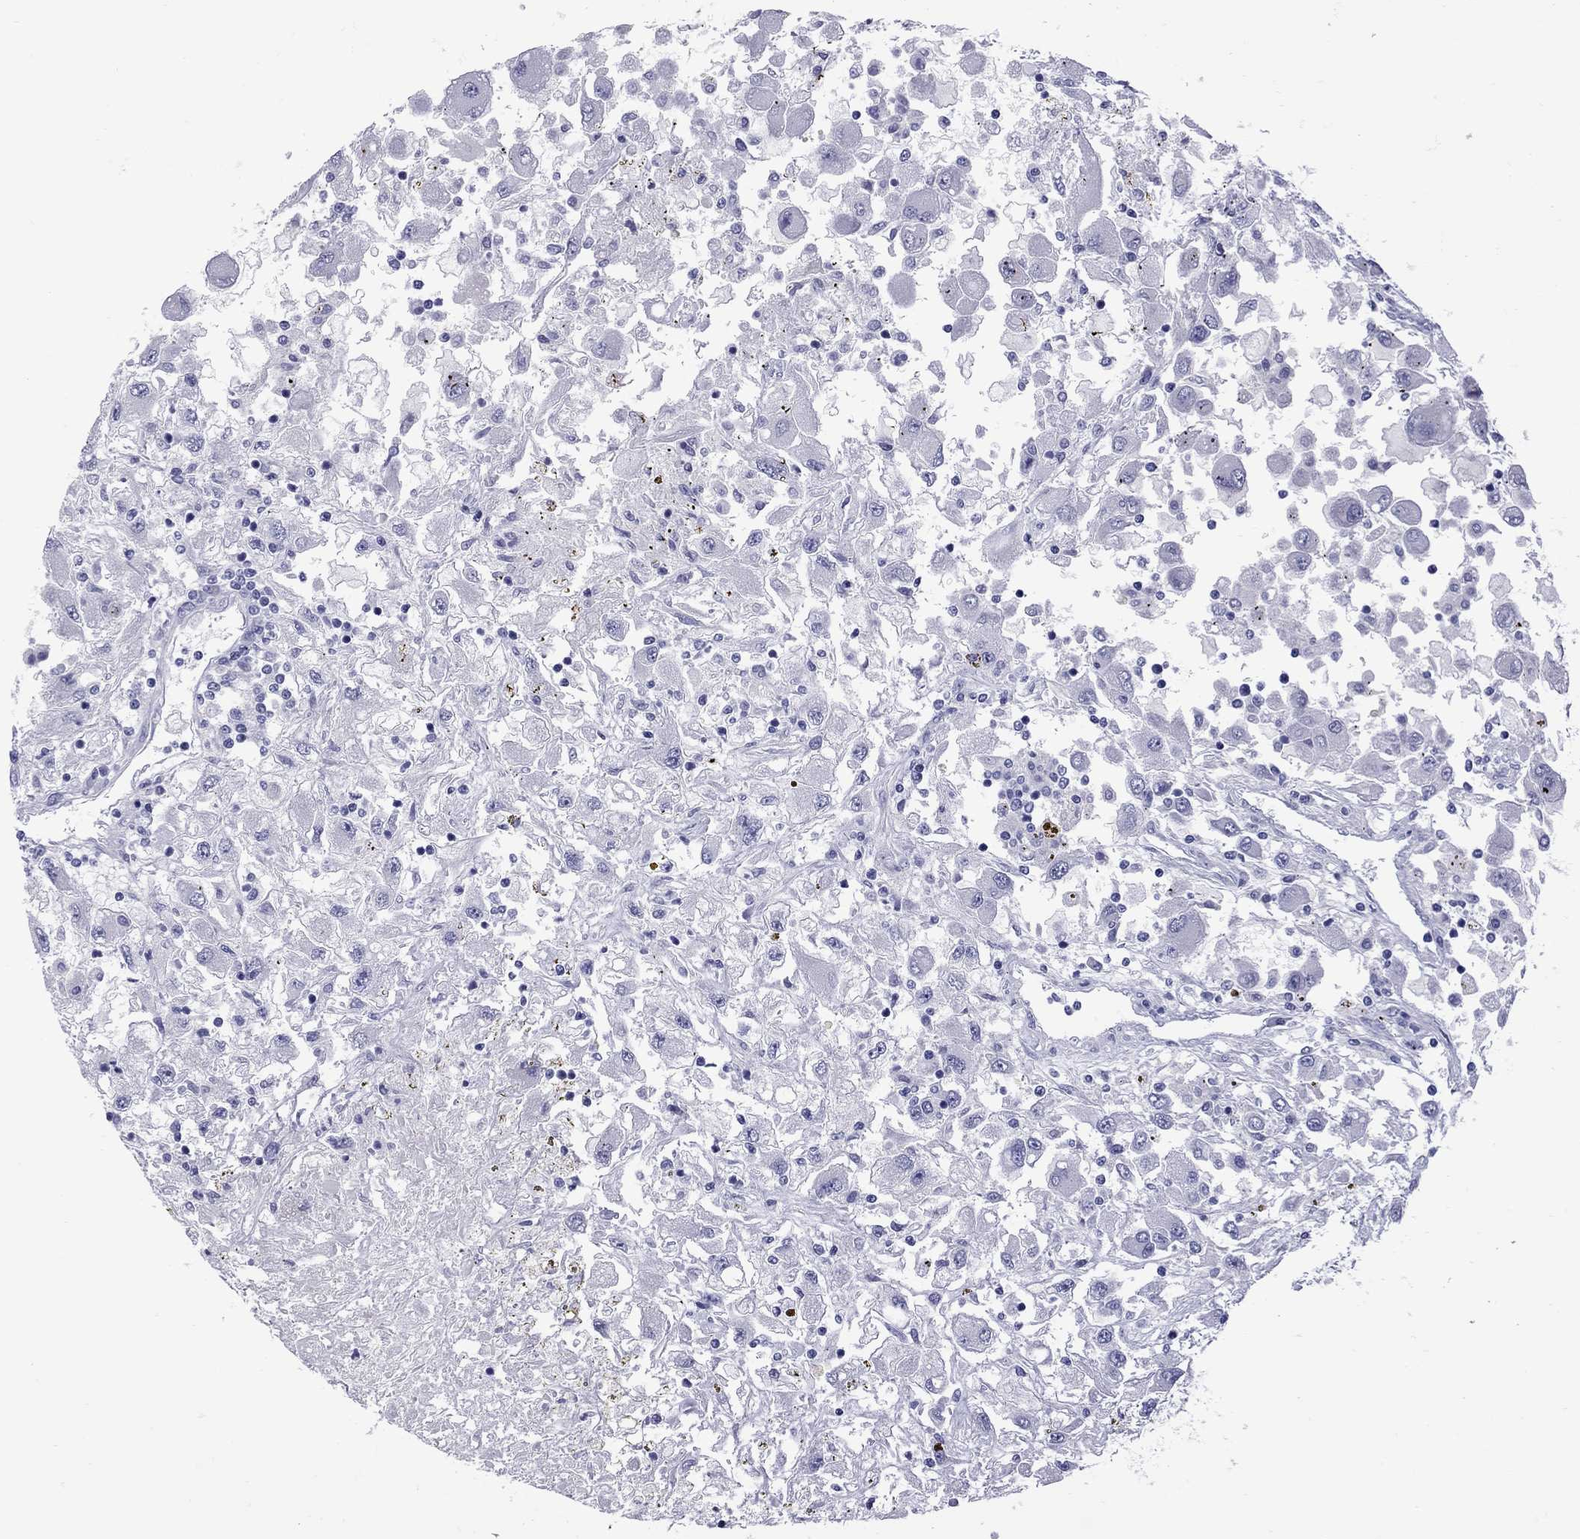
{"staining": {"intensity": "negative", "quantity": "none", "location": "none"}, "tissue": "renal cancer", "cell_type": "Tumor cells", "image_type": "cancer", "snomed": [{"axis": "morphology", "description": "Adenocarcinoma, NOS"}, {"axis": "topography", "description": "Kidney"}], "caption": "Histopathology image shows no significant protein positivity in tumor cells of renal adenocarcinoma.", "gene": "EPPIN", "patient": {"sex": "female", "age": 67}}